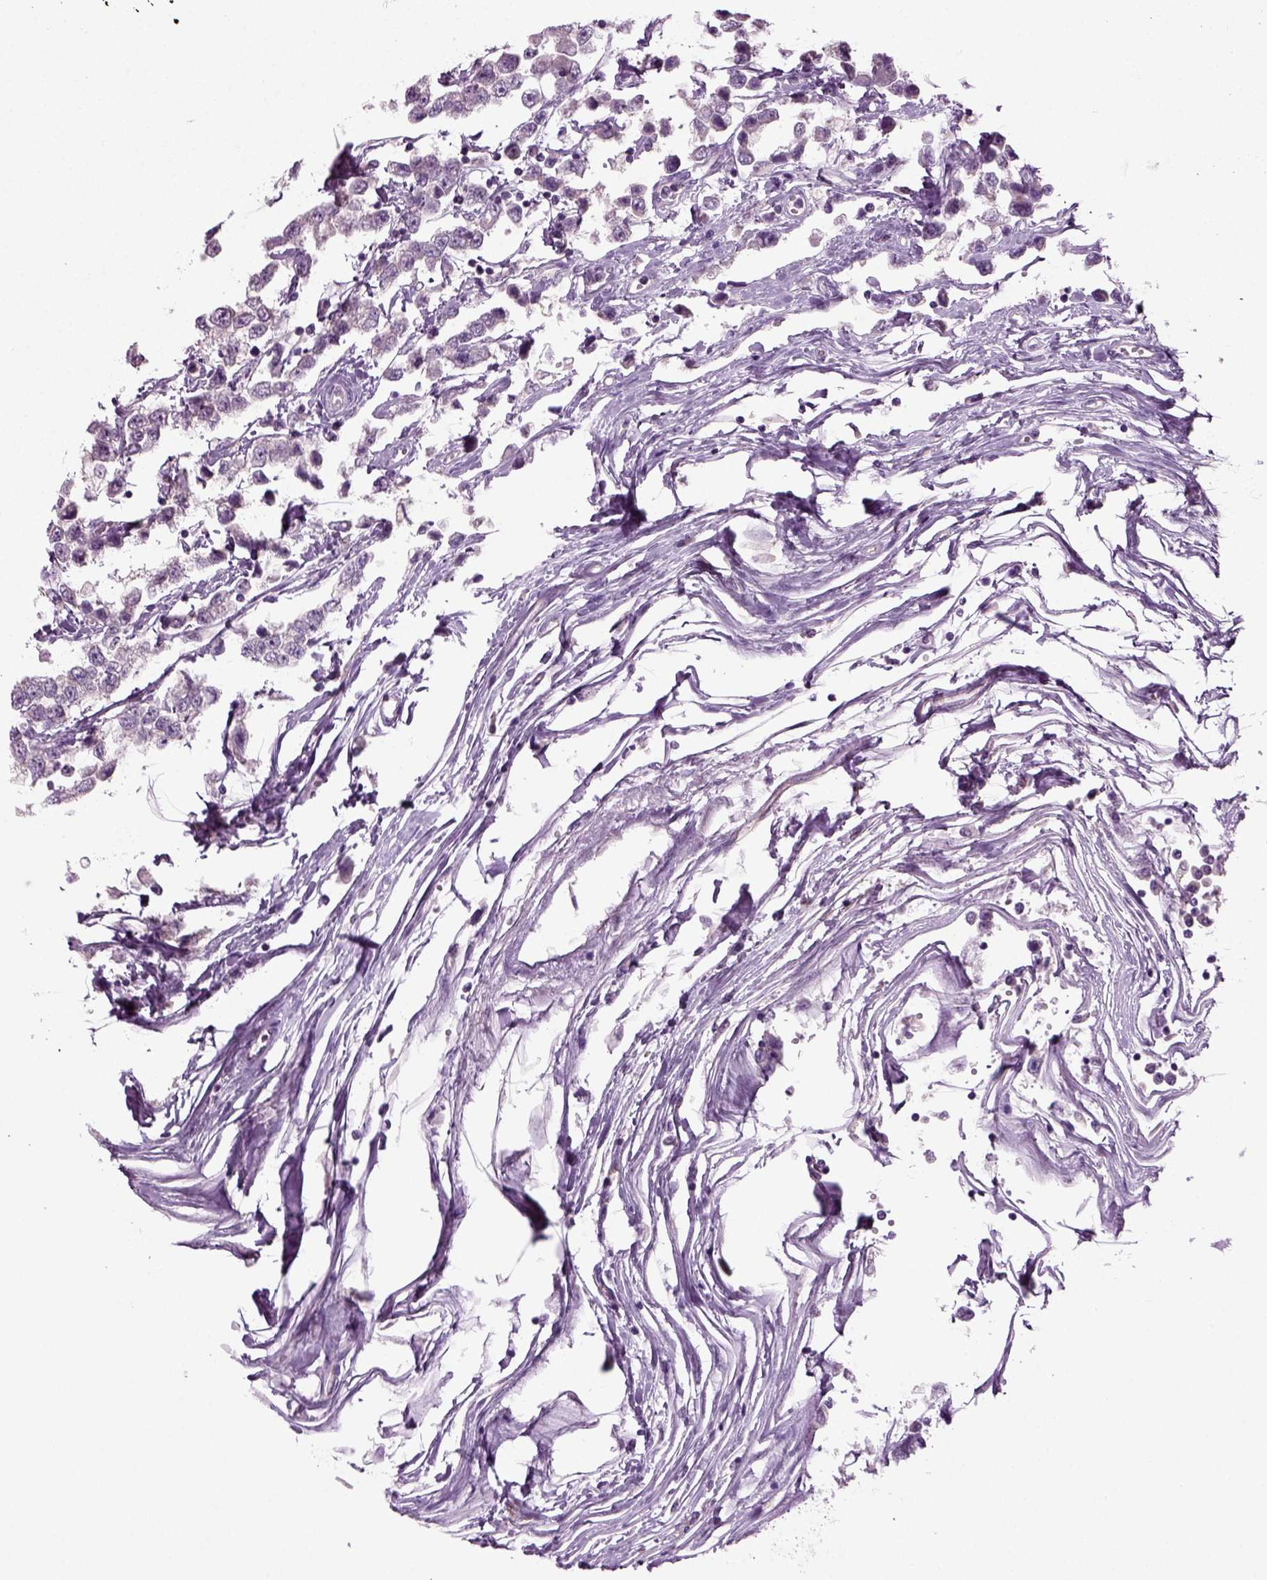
{"staining": {"intensity": "negative", "quantity": "none", "location": "none"}, "tissue": "testis cancer", "cell_type": "Tumor cells", "image_type": "cancer", "snomed": [{"axis": "morphology", "description": "Seminoma, NOS"}, {"axis": "topography", "description": "Testis"}], "caption": "Immunohistochemistry (IHC) of human testis cancer (seminoma) displays no staining in tumor cells.", "gene": "COL9A2", "patient": {"sex": "male", "age": 34}}